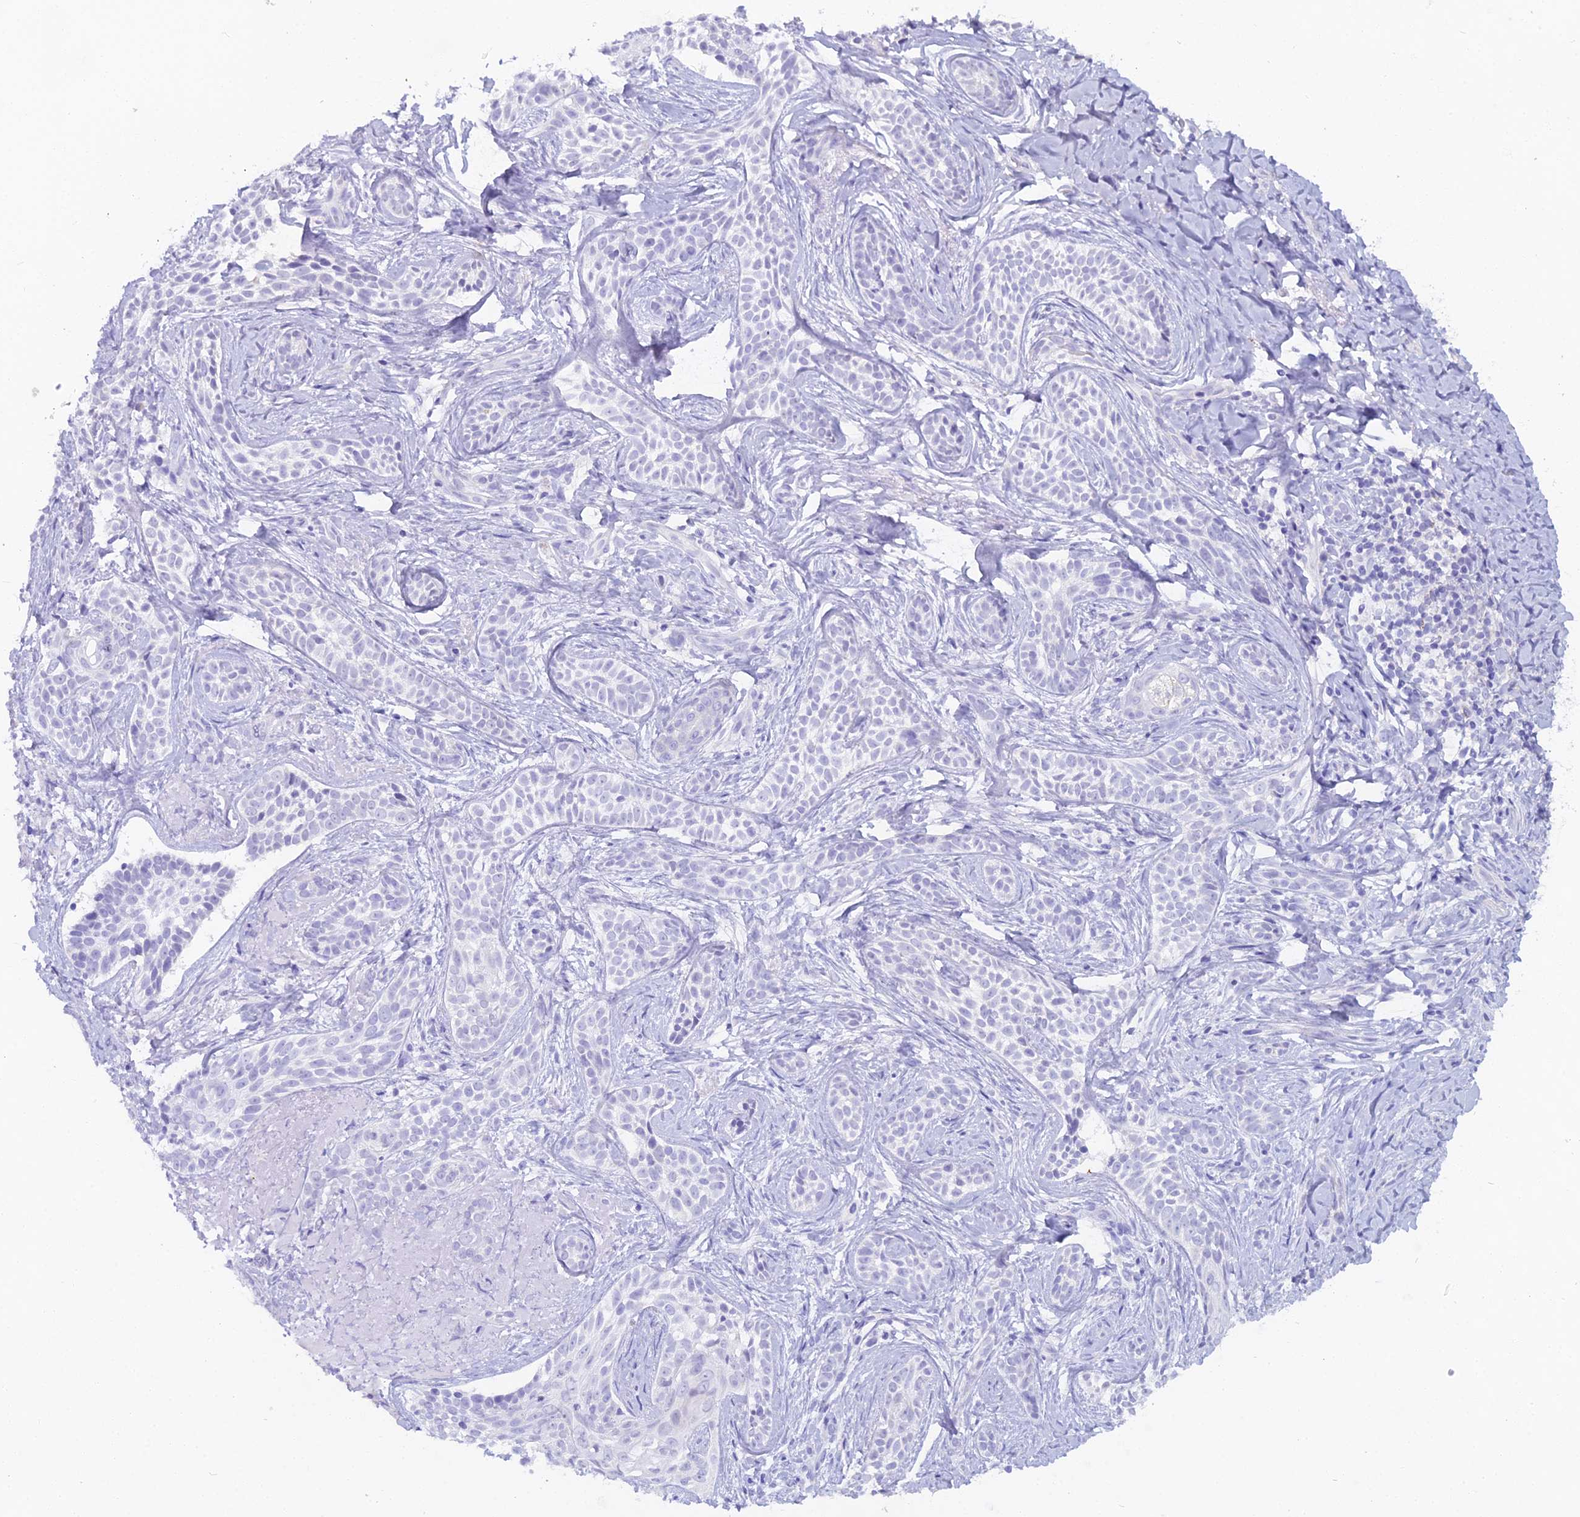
{"staining": {"intensity": "negative", "quantity": "none", "location": "none"}, "tissue": "skin cancer", "cell_type": "Tumor cells", "image_type": "cancer", "snomed": [{"axis": "morphology", "description": "Basal cell carcinoma"}, {"axis": "topography", "description": "Skin"}], "caption": "The IHC micrograph has no significant positivity in tumor cells of skin cancer (basal cell carcinoma) tissue. Nuclei are stained in blue.", "gene": "CGB2", "patient": {"sex": "male", "age": 71}}